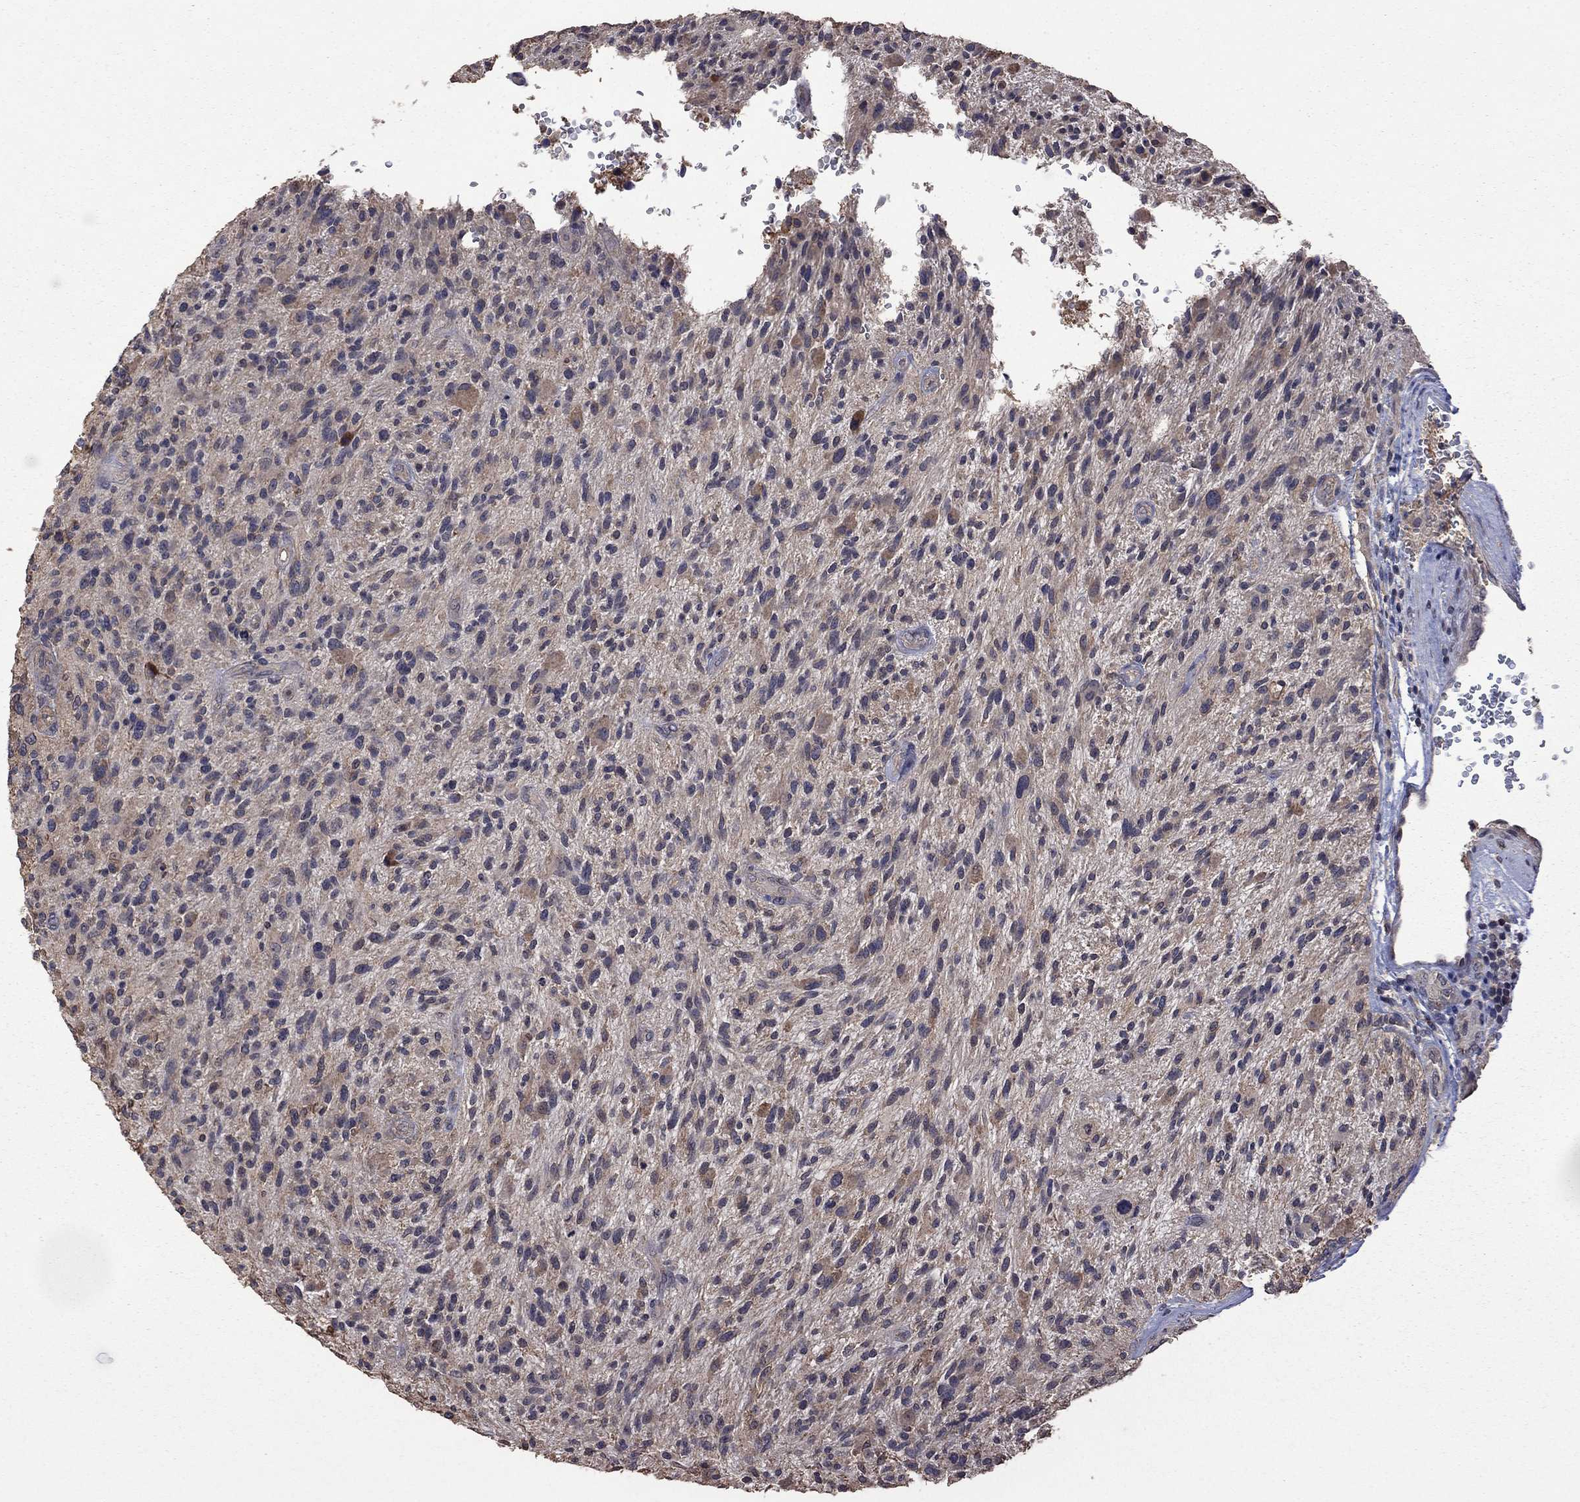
{"staining": {"intensity": "negative", "quantity": "none", "location": "none"}, "tissue": "glioma", "cell_type": "Tumor cells", "image_type": "cancer", "snomed": [{"axis": "morphology", "description": "Glioma, malignant, High grade"}, {"axis": "topography", "description": "Brain"}], "caption": "High power microscopy image of an immunohistochemistry (IHC) histopathology image of glioma, revealing no significant positivity in tumor cells.", "gene": "TSNARE1", "patient": {"sex": "male", "age": 47}}